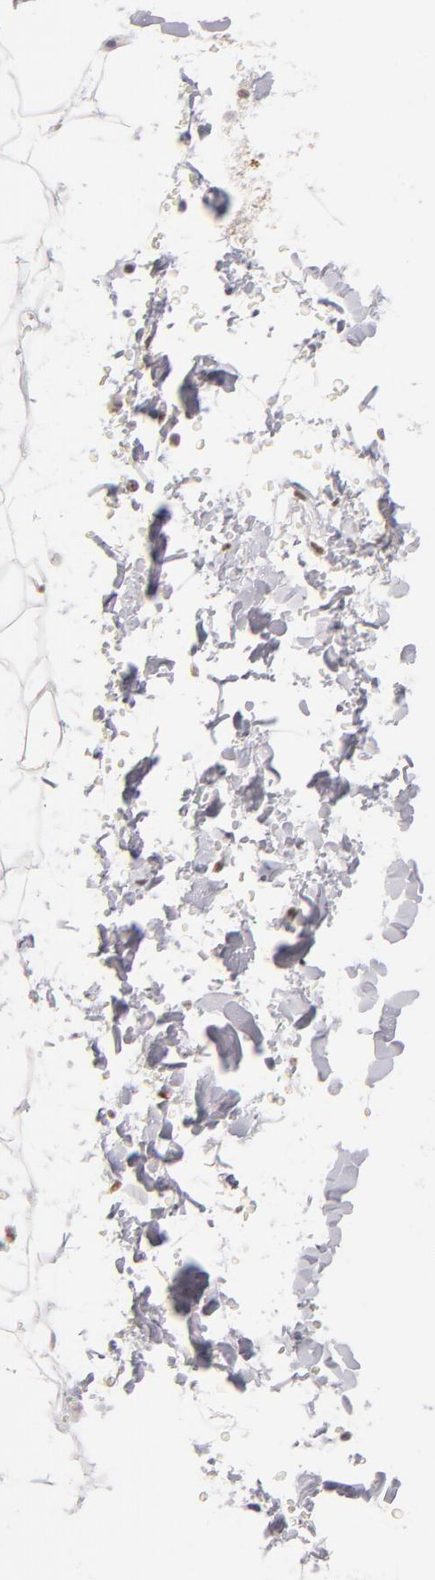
{"staining": {"intensity": "negative", "quantity": "none", "location": "none"}, "tissue": "adipose tissue", "cell_type": "Adipocytes", "image_type": "normal", "snomed": [{"axis": "morphology", "description": "Normal tissue, NOS"}, {"axis": "topography", "description": "Soft tissue"}], "caption": "Histopathology image shows no significant protein expression in adipocytes of benign adipose tissue. The staining is performed using DAB brown chromogen with nuclei counter-stained in using hematoxylin.", "gene": "TFAP4", "patient": {"sex": "male", "age": 72}}